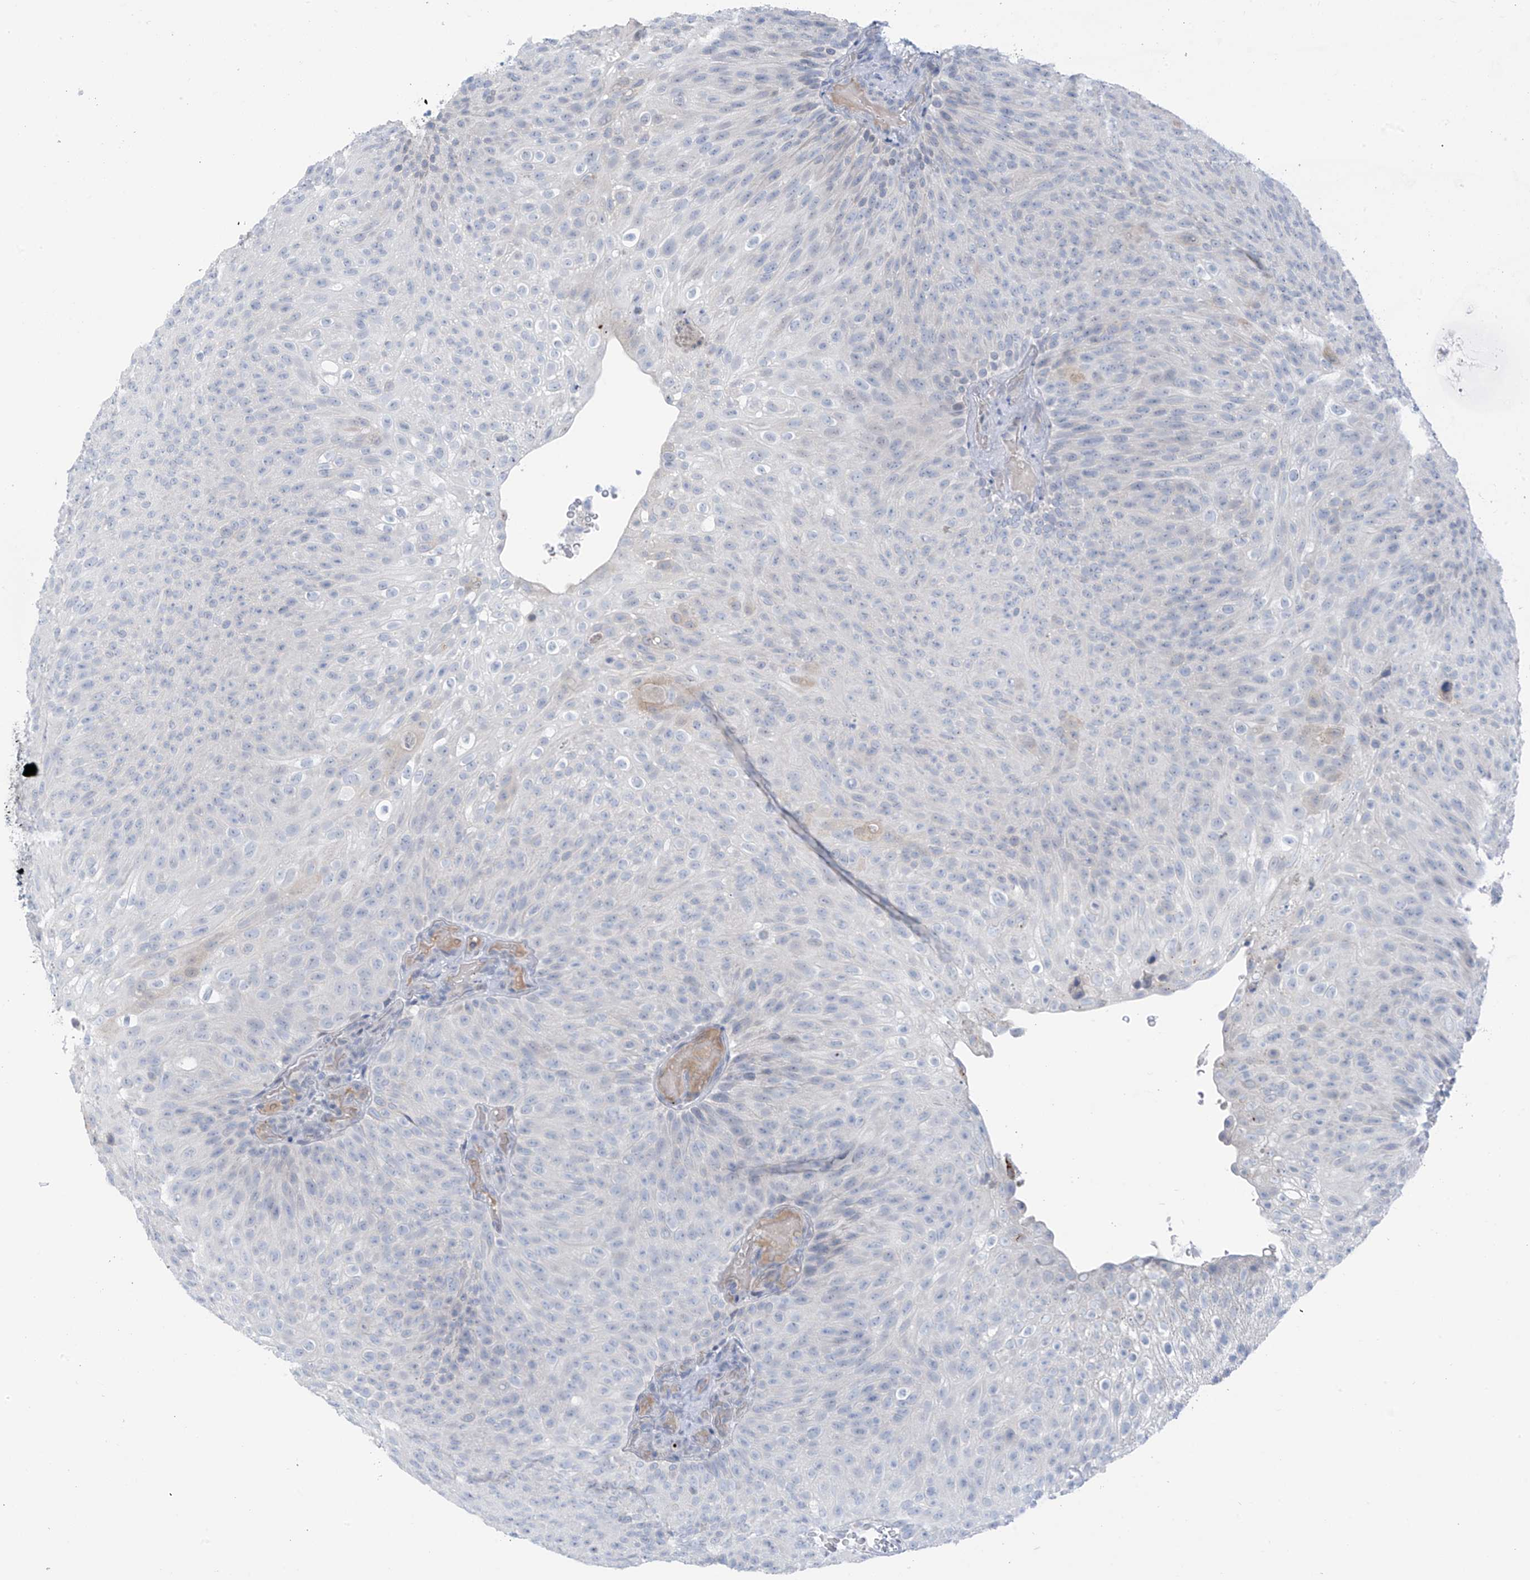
{"staining": {"intensity": "negative", "quantity": "none", "location": "none"}, "tissue": "urothelial cancer", "cell_type": "Tumor cells", "image_type": "cancer", "snomed": [{"axis": "morphology", "description": "Urothelial carcinoma, Low grade"}, {"axis": "topography", "description": "Urinary bladder"}], "caption": "A micrograph of urothelial cancer stained for a protein exhibits no brown staining in tumor cells.", "gene": "ZNF793", "patient": {"sex": "male", "age": 78}}